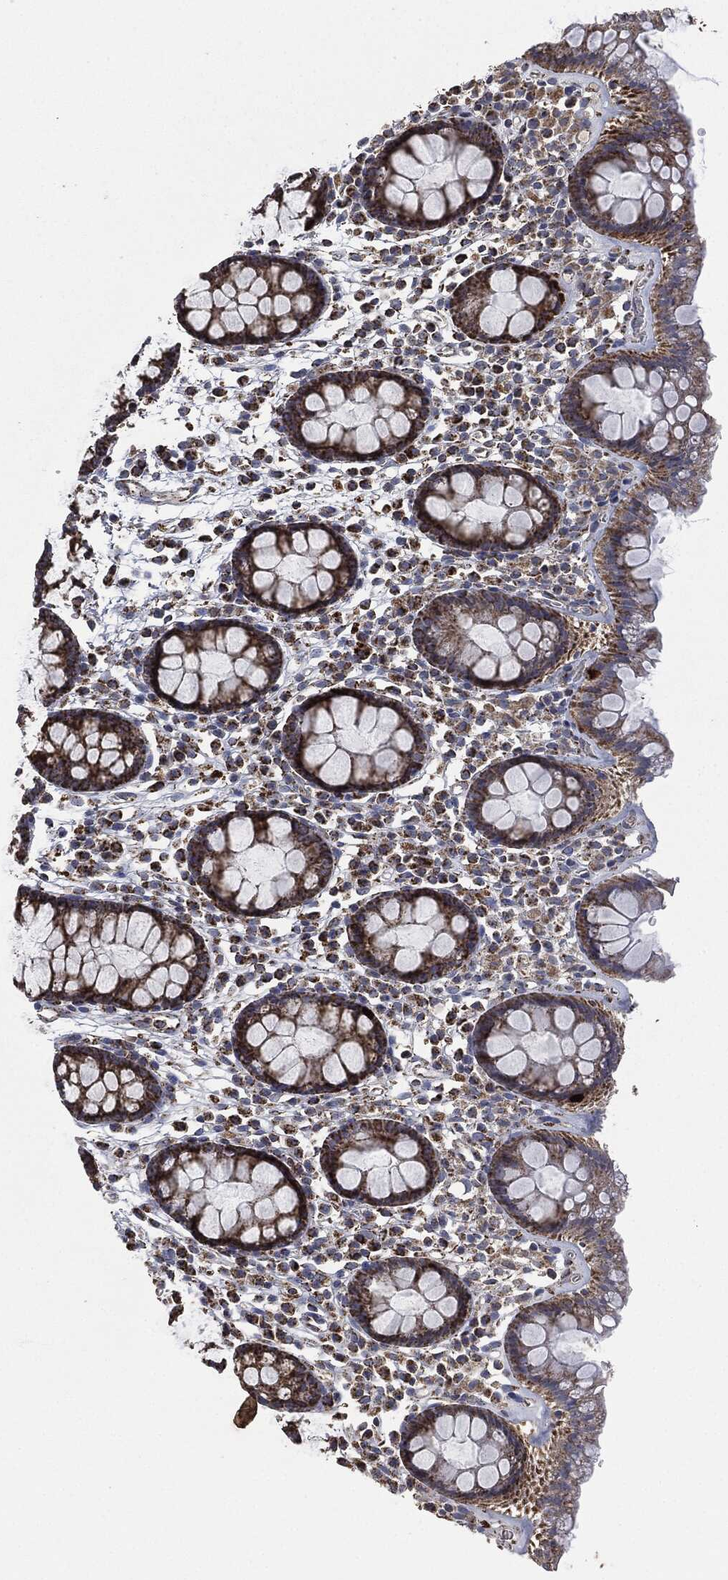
{"staining": {"intensity": "moderate", "quantity": ">75%", "location": "cytoplasmic/membranous"}, "tissue": "colon", "cell_type": "Endothelial cells", "image_type": "normal", "snomed": [{"axis": "morphology", "description": "Normal tissue, NOS"}, {"axis": "topography", "description": "Colon"}], "caption": "IHC of benign human colon shows medium levels of moderate cytoplasmic/membranous staining in about >75% of endothelial cells. The staining is performed using DAB brown chromogen to label protein expression. The nuclei are counter-stained blue using hematoxylin.", "gene": "RYK", "patient": {"sex": "male", "age": 76}}